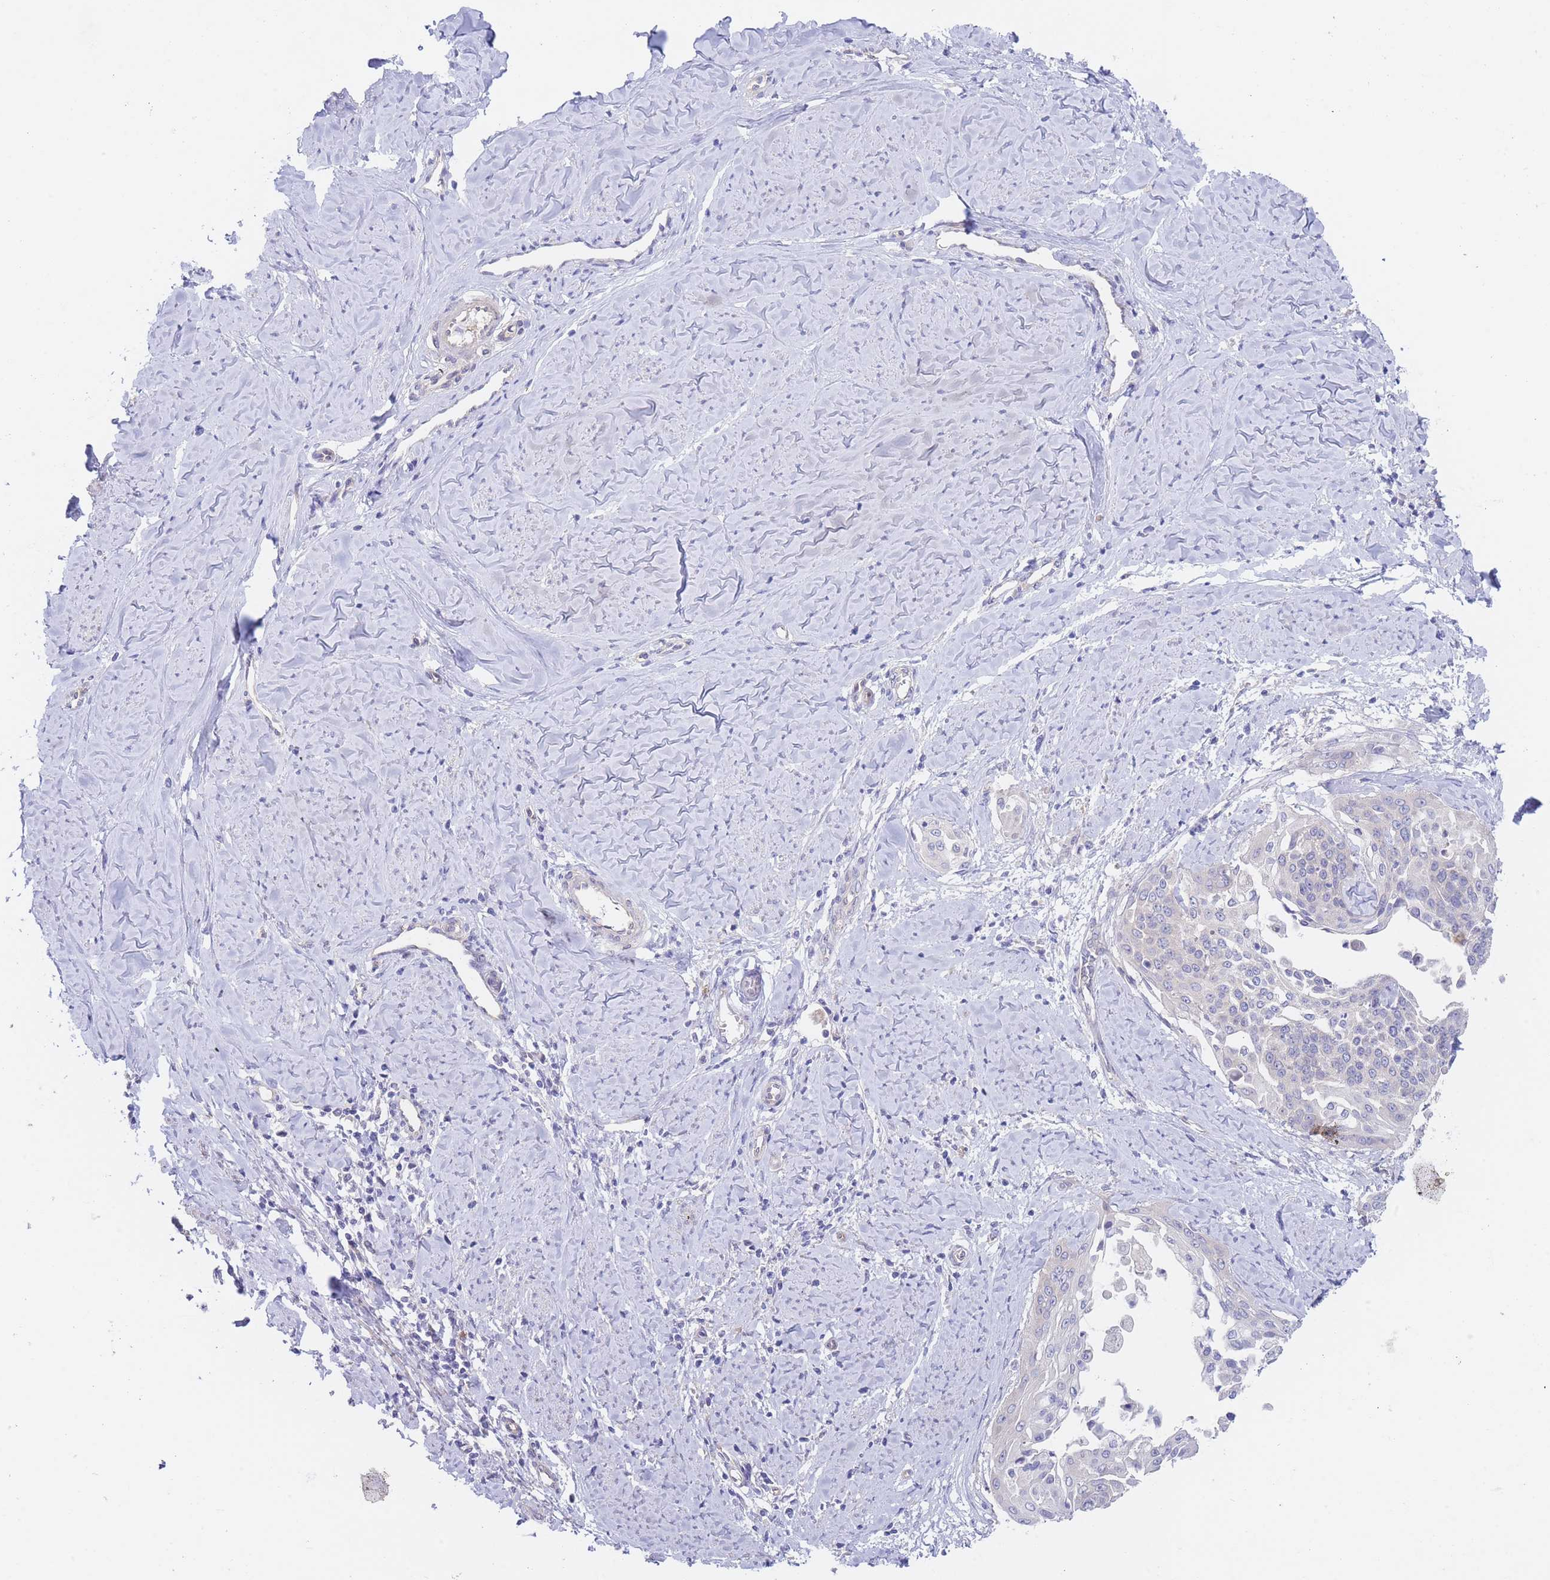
{"staining": {"intensity": "negative", "quantity": "none", "location": "none"}, "tissue": "cervical cancer", "cell_type": "Tumor cells", "image_type": "cancer", "snomed": [{"axis": "morphology", "description": "Squamous cell carcinoma, NOS"}, {"axis": "topography", "description": "Cervix"}], "caption": "High power microscopy micrograph of an immunohistochemistry (IHC) micrograph of cervical squamous cell carcinoma, revealing no significant expression in tumor cells.", "gene": "ZNF281", "patient": {"sex": "female", "age": 44}}